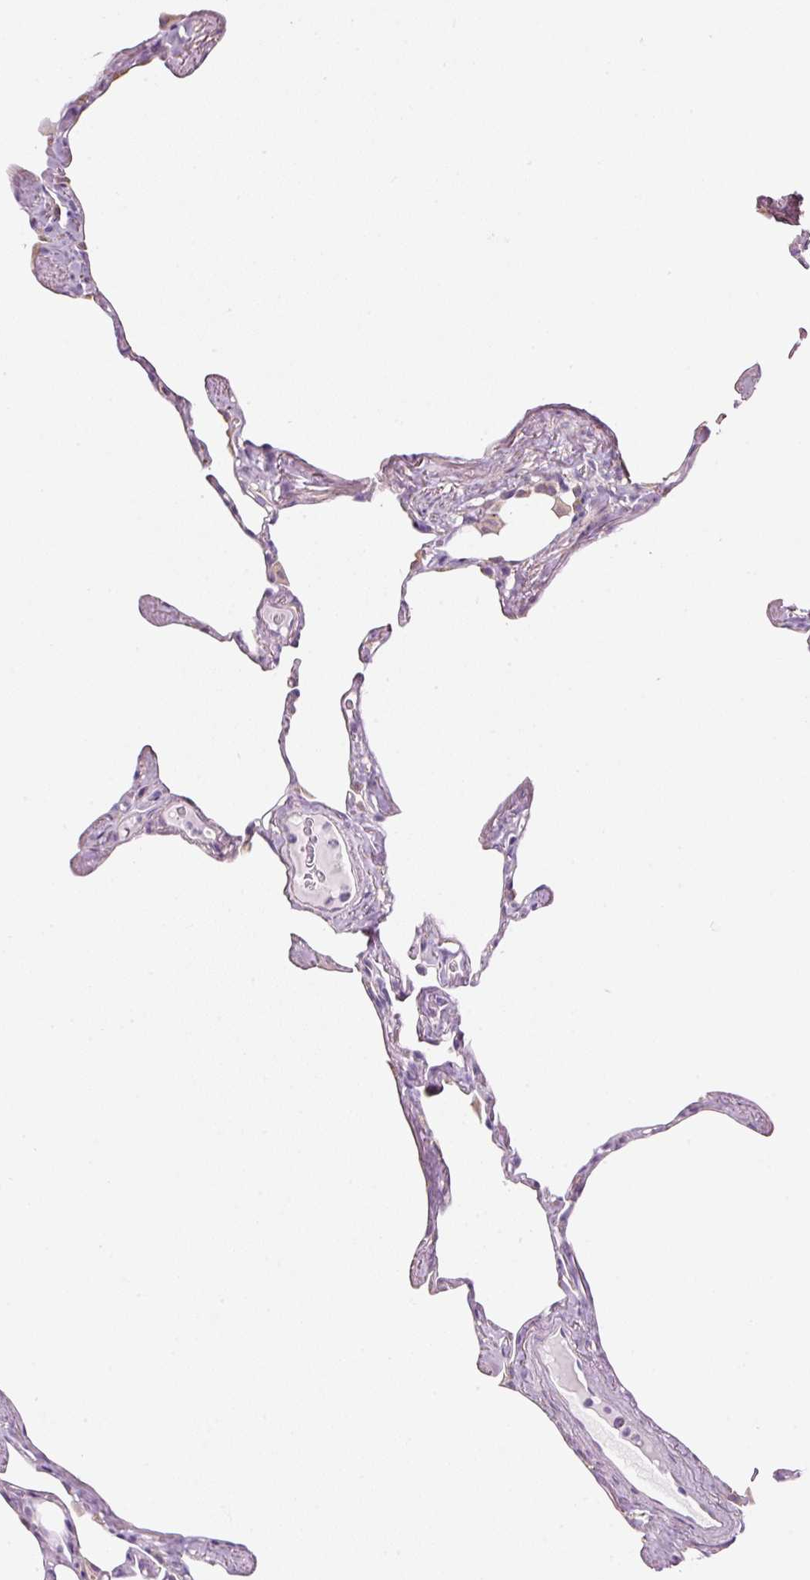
{"staining": {"intensity": "moderate", "quantity": "<25%", "location": "cytoplasmic/membranous"}, "tissue": "lung", "cell_type": "Alveolar cells", "image_type": "normal", "snomed": [{"axis": "morphology", "description": "Normal tissue, NOS"}, {"axis": "topography", "description": "Lung"}], "caption": "Brown immunohistochemical staining in benign human lung shows moderate cytoplasmic/membranous staining in approximately <25% of alveolar cells. The staining is performed using DAB brown chromogen to label protein expression. The nuclei are counter-stained blue using hematoxylin.", "gene": "GCG", "patient": {"sex": "male", "age": 65}}